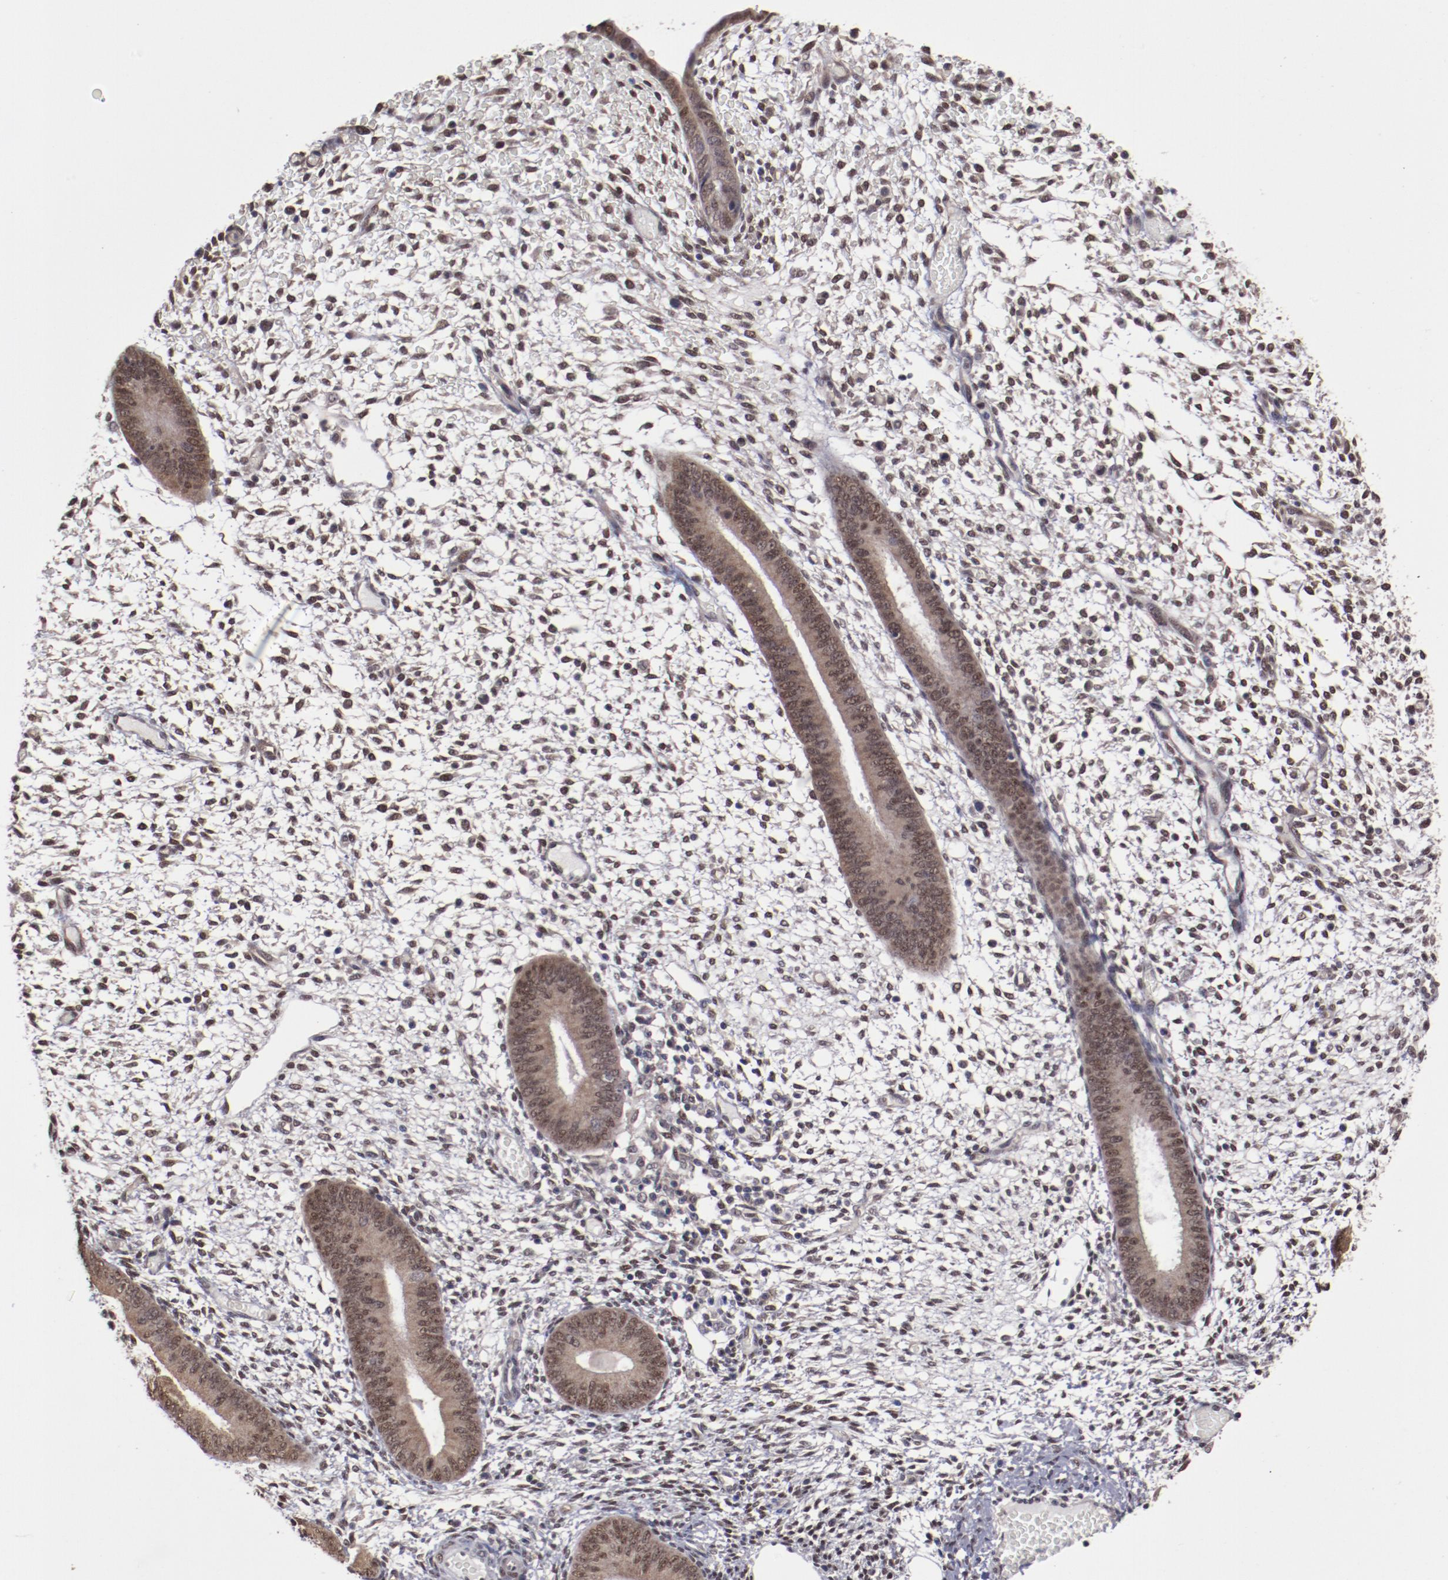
{"staining": {"intensity": "weak", "quantity": ">75%", "location": "nuclear"}, "tissue": "endometrium", "cell_type": "Cells in endometrial stroma", "image_type": "normal", "snomed": [{"axis": "morphology", "description": "Normal tissue, NOS"}, {"axis": "topography", "description": "Endometrium"}], "caption": "Benign endometrium demonstrates weak nuclear expression in about >75% of cells in endometrial stroma, visualized by immunohistochemistry. (DAB (3,3'-diaminobenzidine) IHC, brown staining for protein, blue staining for nuclei).", "gene": "ARNT", "patient": {"sex": "female", "age": 42}}